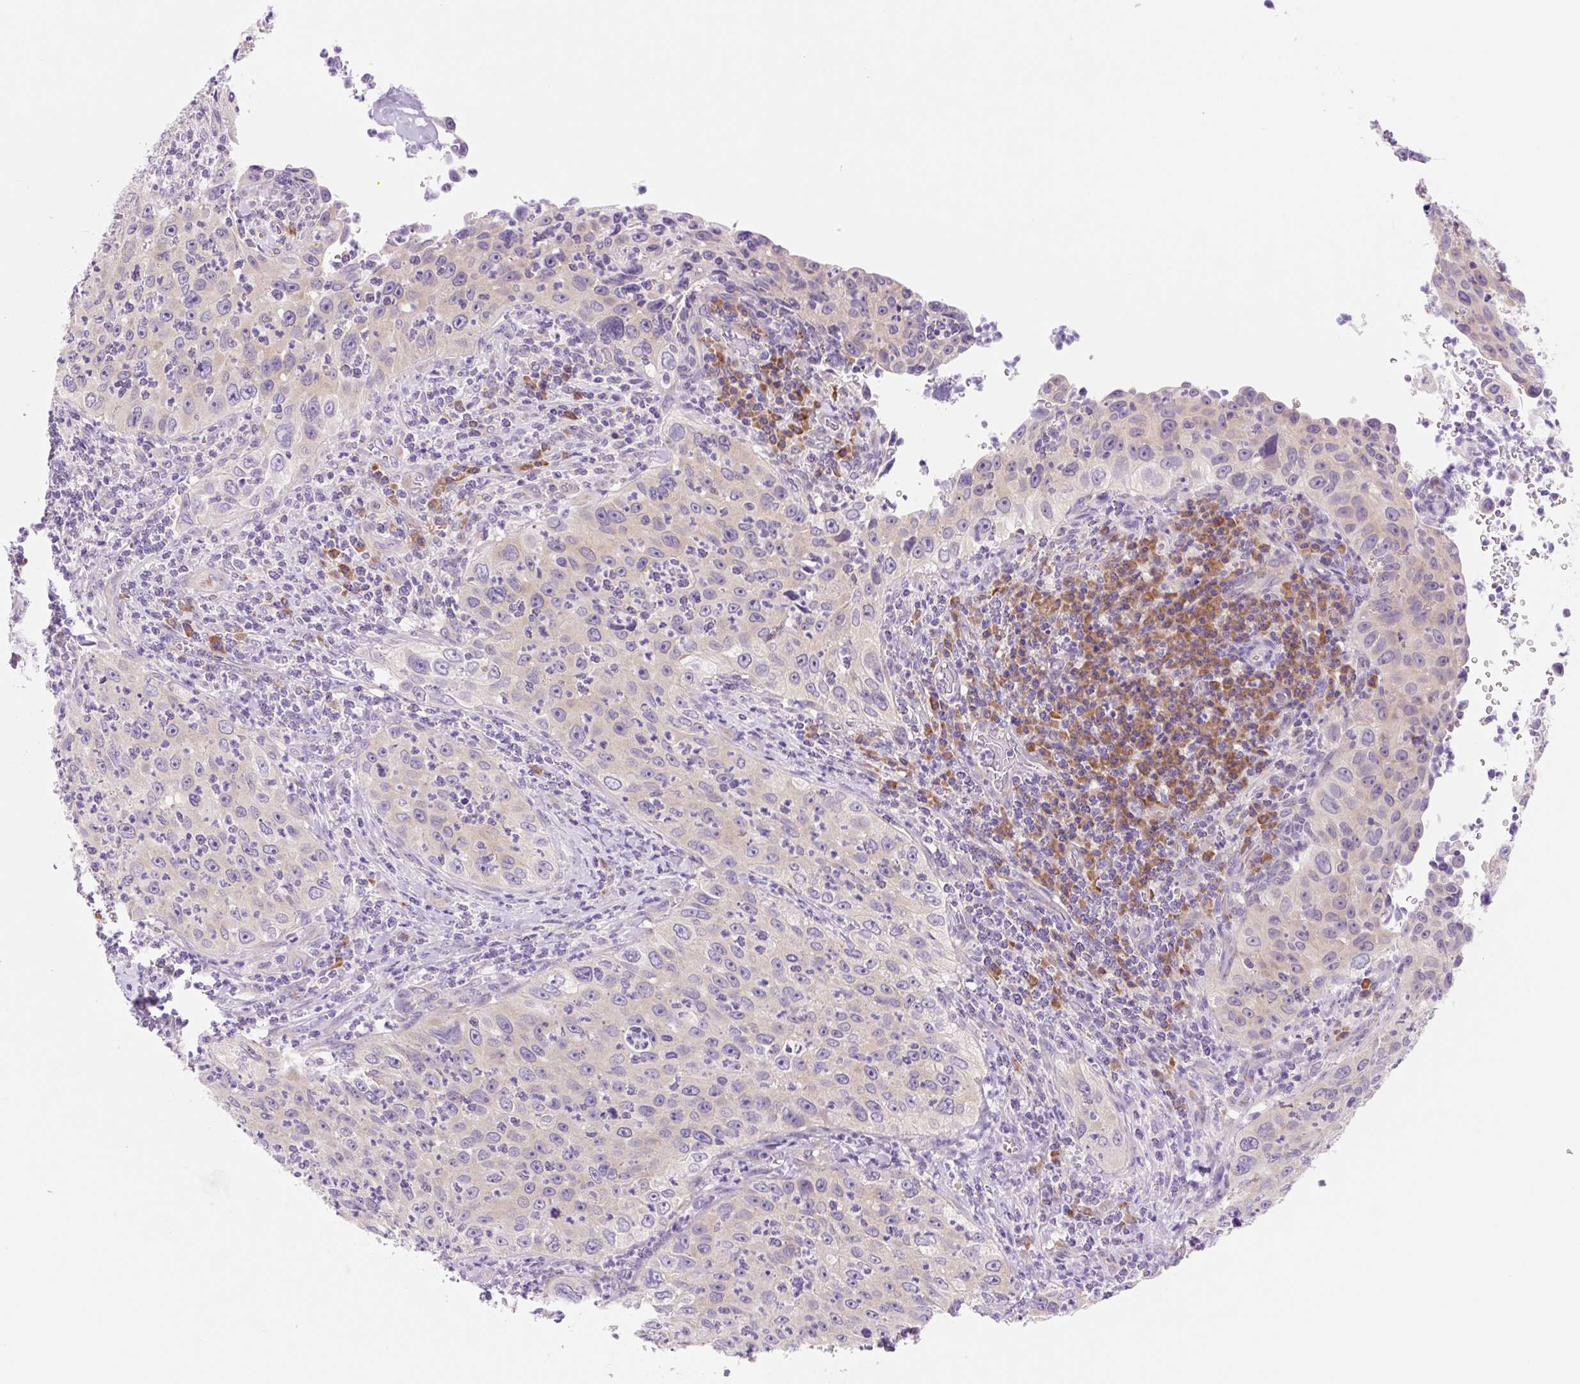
{"staining": {"intensity": "negative", "quantity": "none", "location": "none"}, "tissue": "cervical cancer", "cell_type": "Tumor cells", "image_type": "cancer", "snomed": [{"axis": "morphology", "description": "Squamous cell carcinoma, NOS"}, {"axis": "topography", "description": "Cervix"}], "caption": "The image displays no significant expression in tumor cells of cervical cancer (squamous cell carcinoma). (IHC, brightfield microscopy, high magnification).", "gene": "CELF6", "patient": {"sex": "female", "age": 30}}